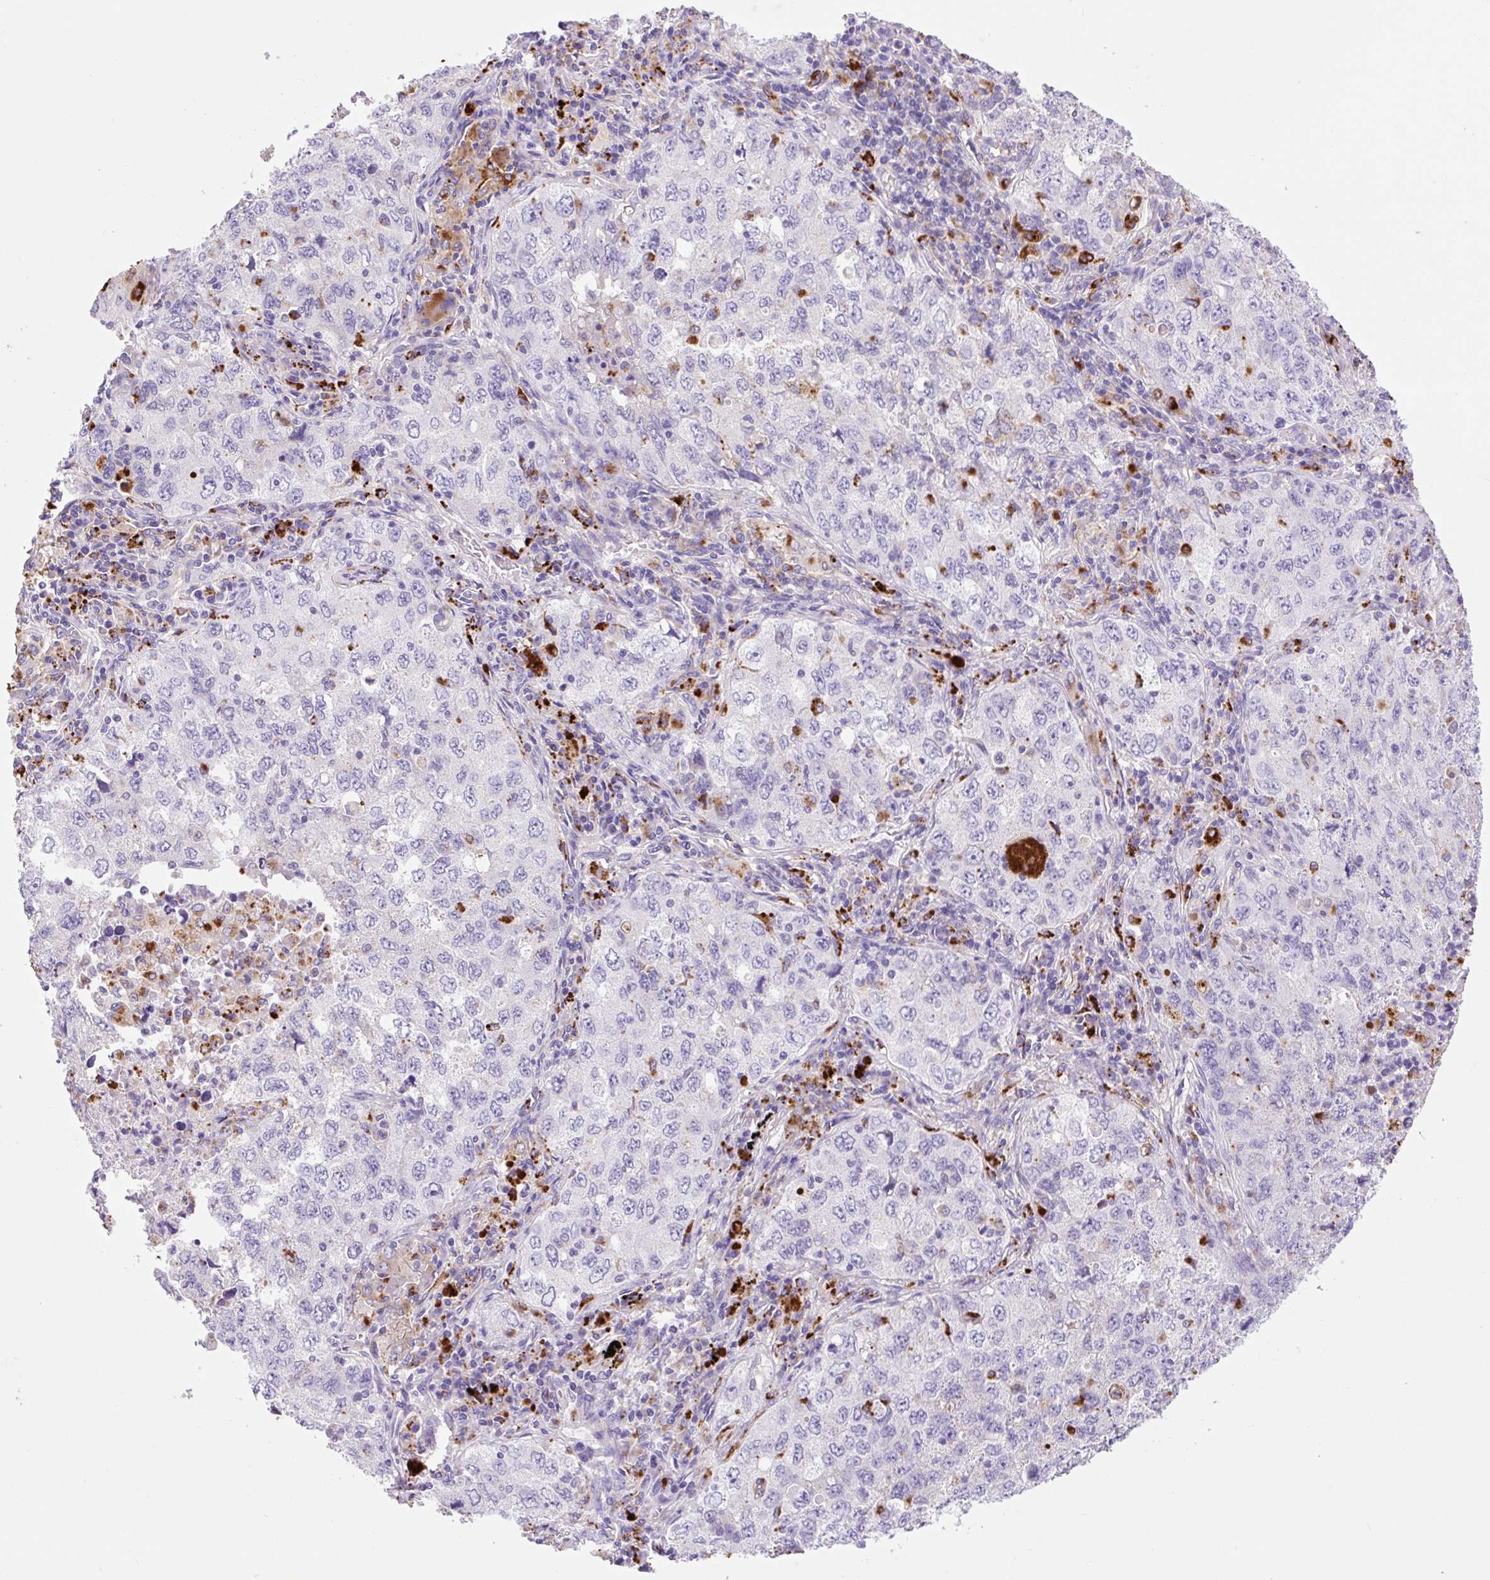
{"staining": {"intensity": "negative", "quantity": "none", "location": "none"}, "tissue": "lung cancer", "cell_type": "Tumor cells", "image_type": "cancer", "snomed": [{"axis": "morphology", "description": "Adenocarcinoma, NOS"}, {"axis": "topography", "description": "Lung"}], "caption": "Tumor cells show no significant protein expression in lung cancer.", "gene": "HEXA", "patient": {"sex": "female", "age": 57}}